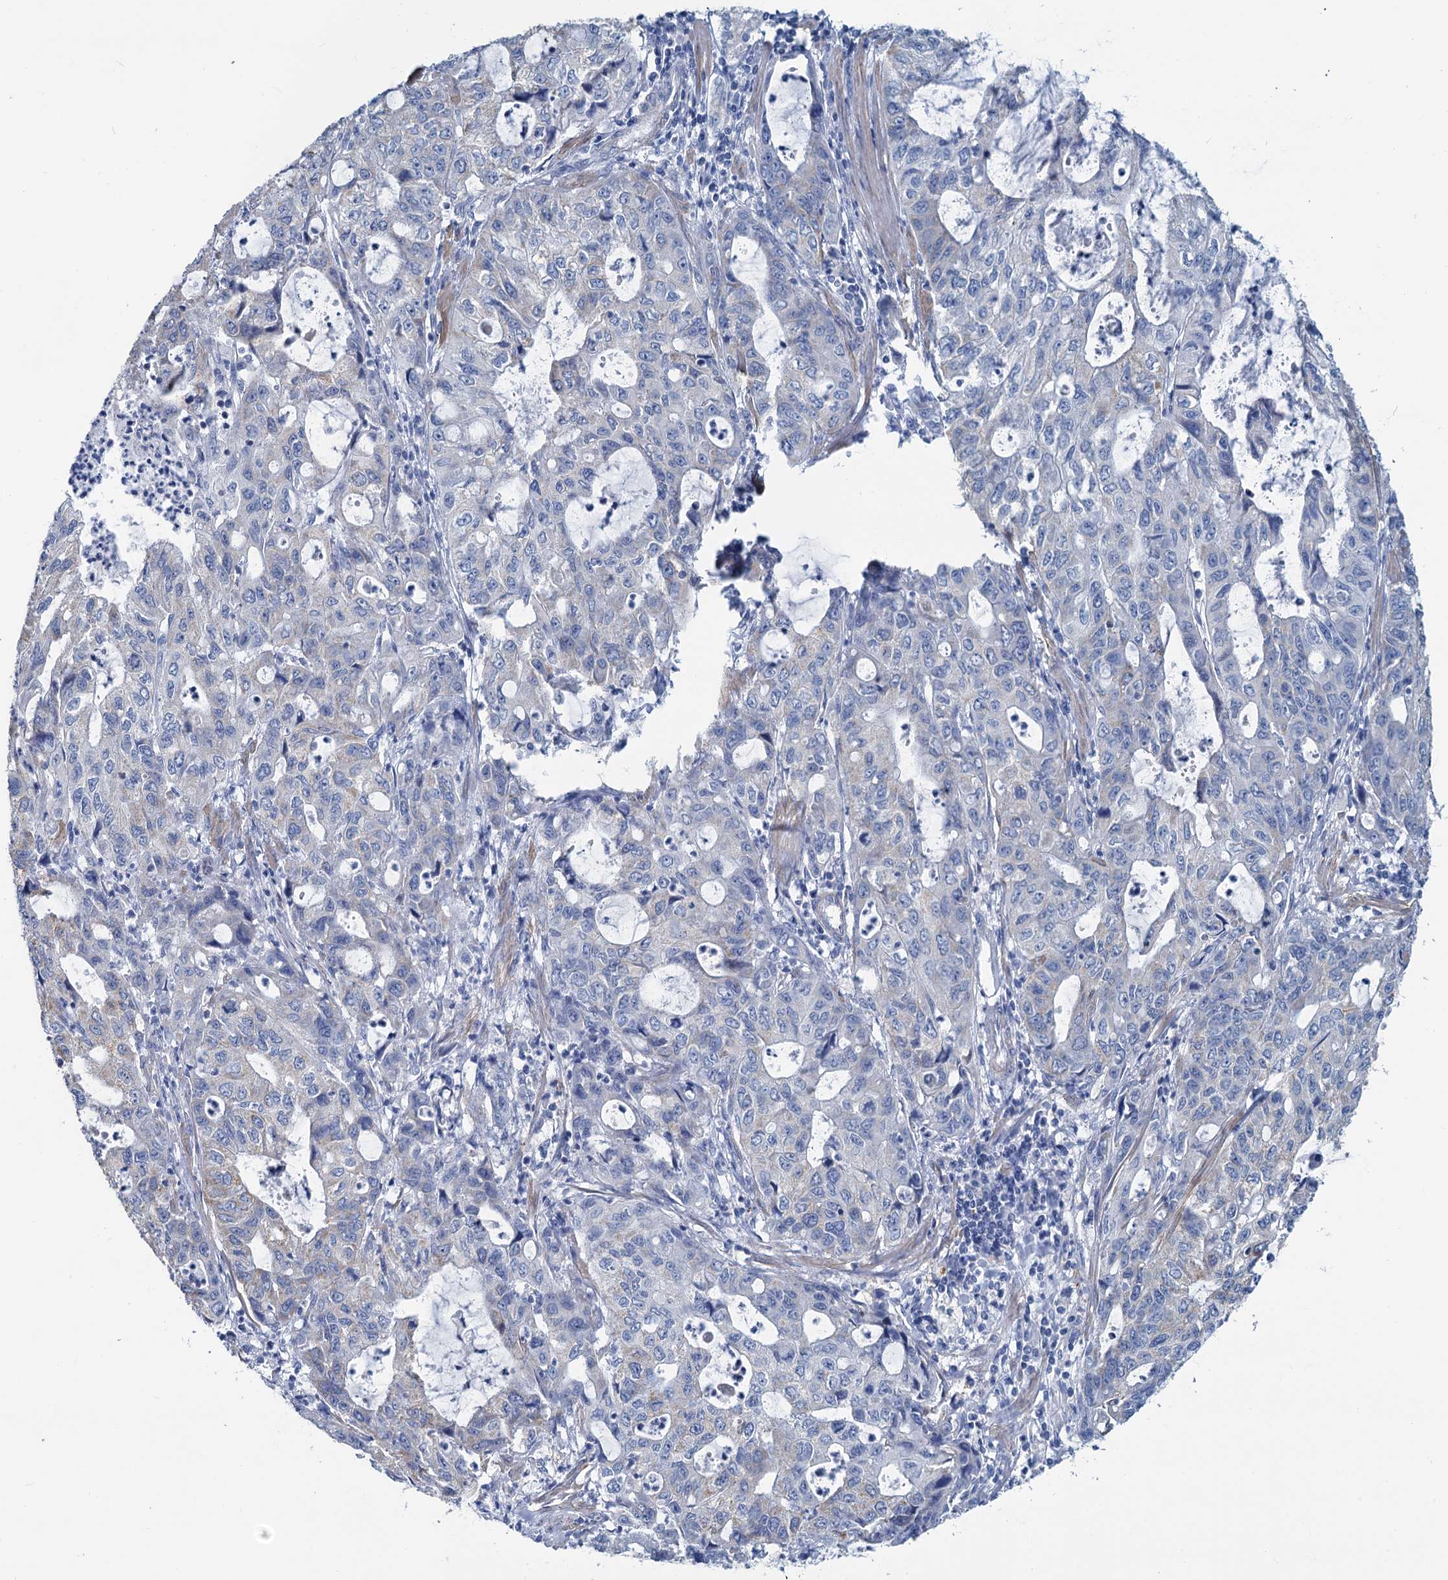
{"staining": {"intensity": "negative", "quantity": "none", "location": "none"}, "tissue": "stomach cancer", "cell_type": "Tumor cells", "image_type": "cancer", "snomed": [{"axis": "morphology", "description": "Adenocarcinoma, NOS"}, {"axis": "topography", "description": "Stomach, upper"}], "caption": "Immunohistochemical staining of human stomach cancer (adenocarcinoma) shows no significant expression in tumor cells.", "gene": "SLC1A3", "patient": {"sex": "female", "age": 52}}